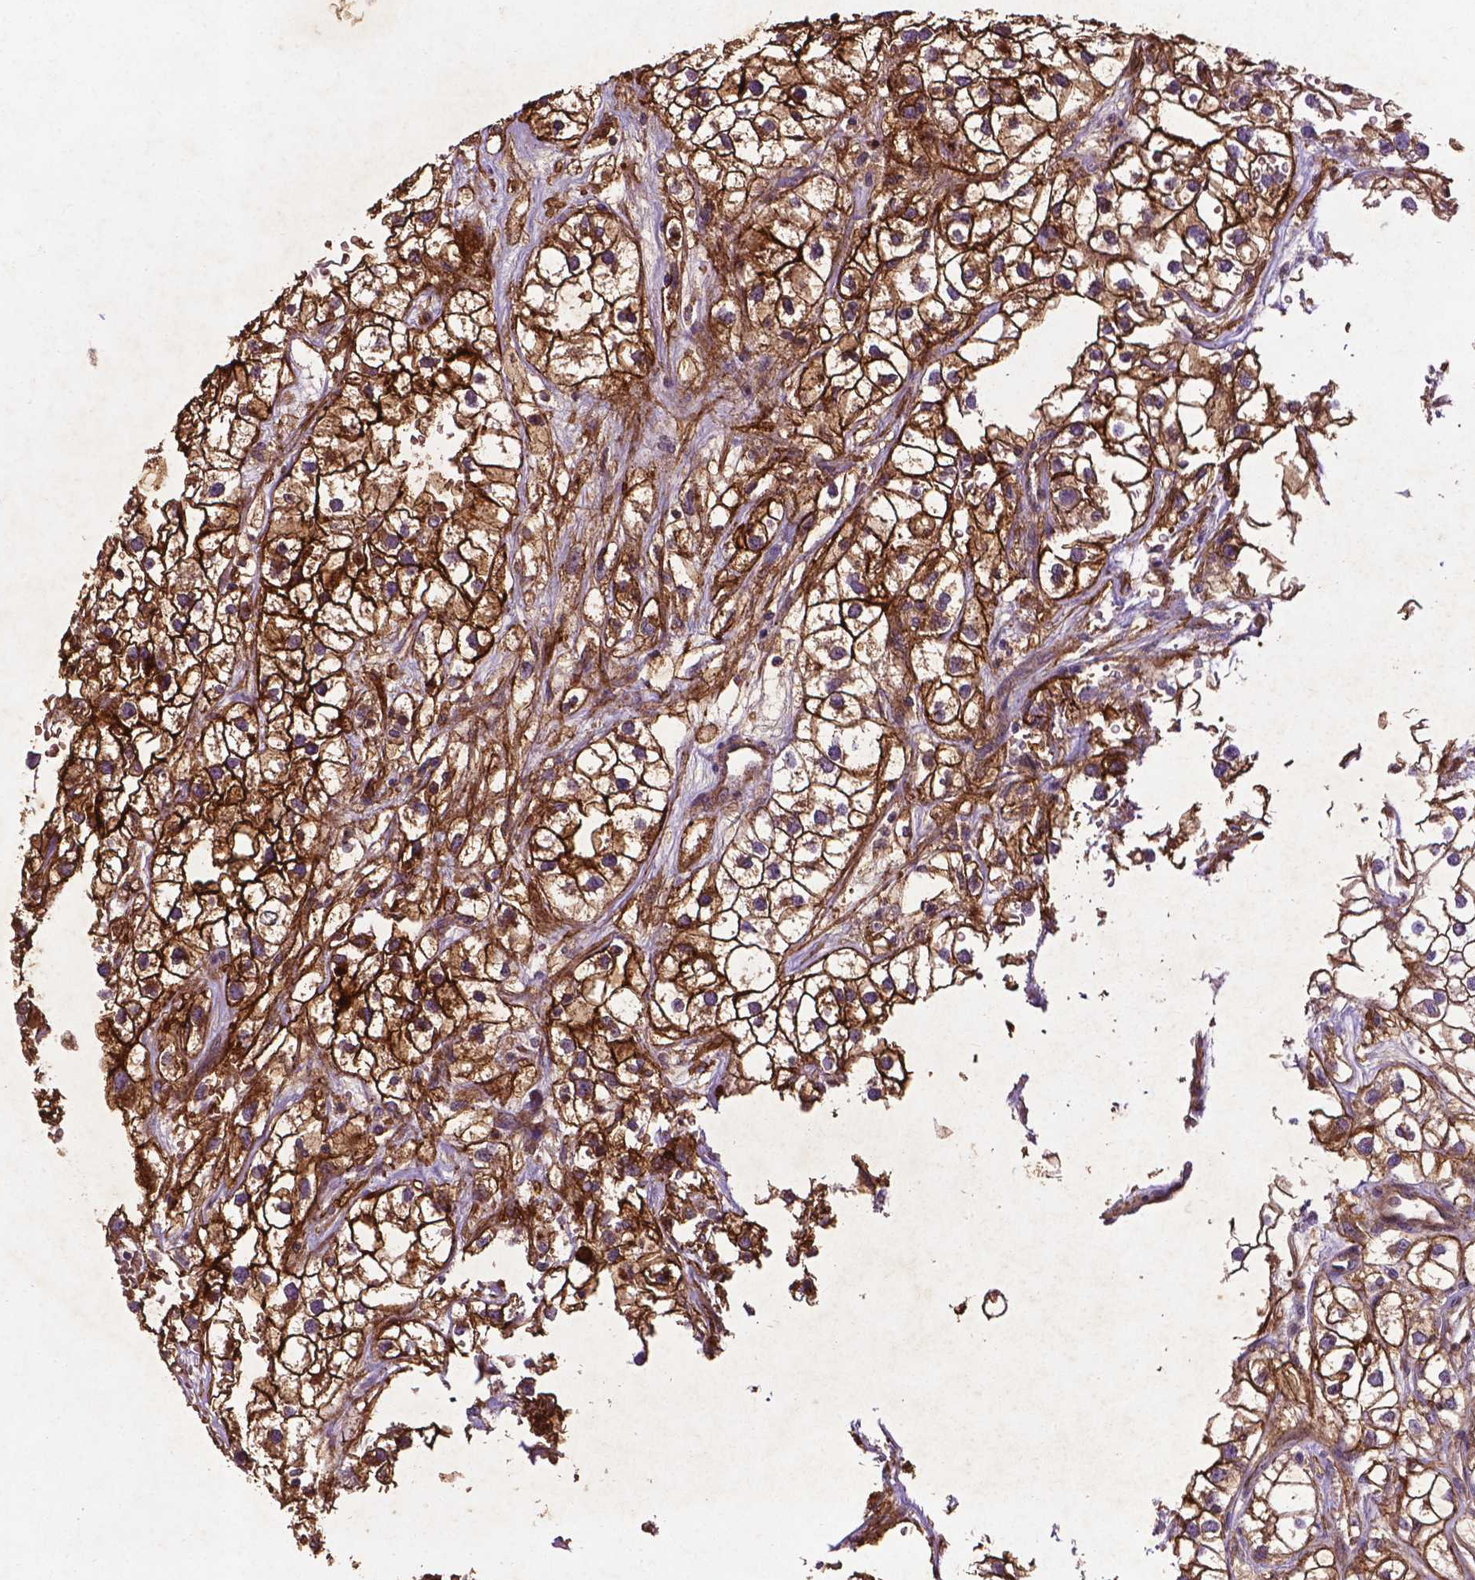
{"staining": {"intensity": "moderate", "quantity": ">75%", "location": "cytoplasmic/membranous"}, "tissue": "renal cancer", "cell_type": "Tumor cells", "image_type": "cancer", "snomed": [{"axis": "morphology", "description": "Adenocarcinoma, NOS"}, {"axis": "topography", "description": "Kidney"}], "caption": "About >75% of tumor cells in renal cancer demonstrate moderate cytoplasmic/membranous protein staining as visualized by brown immunohistochemical staining.", "gene": "RRAS", "patient": {"sex": "male", "age": 59}}